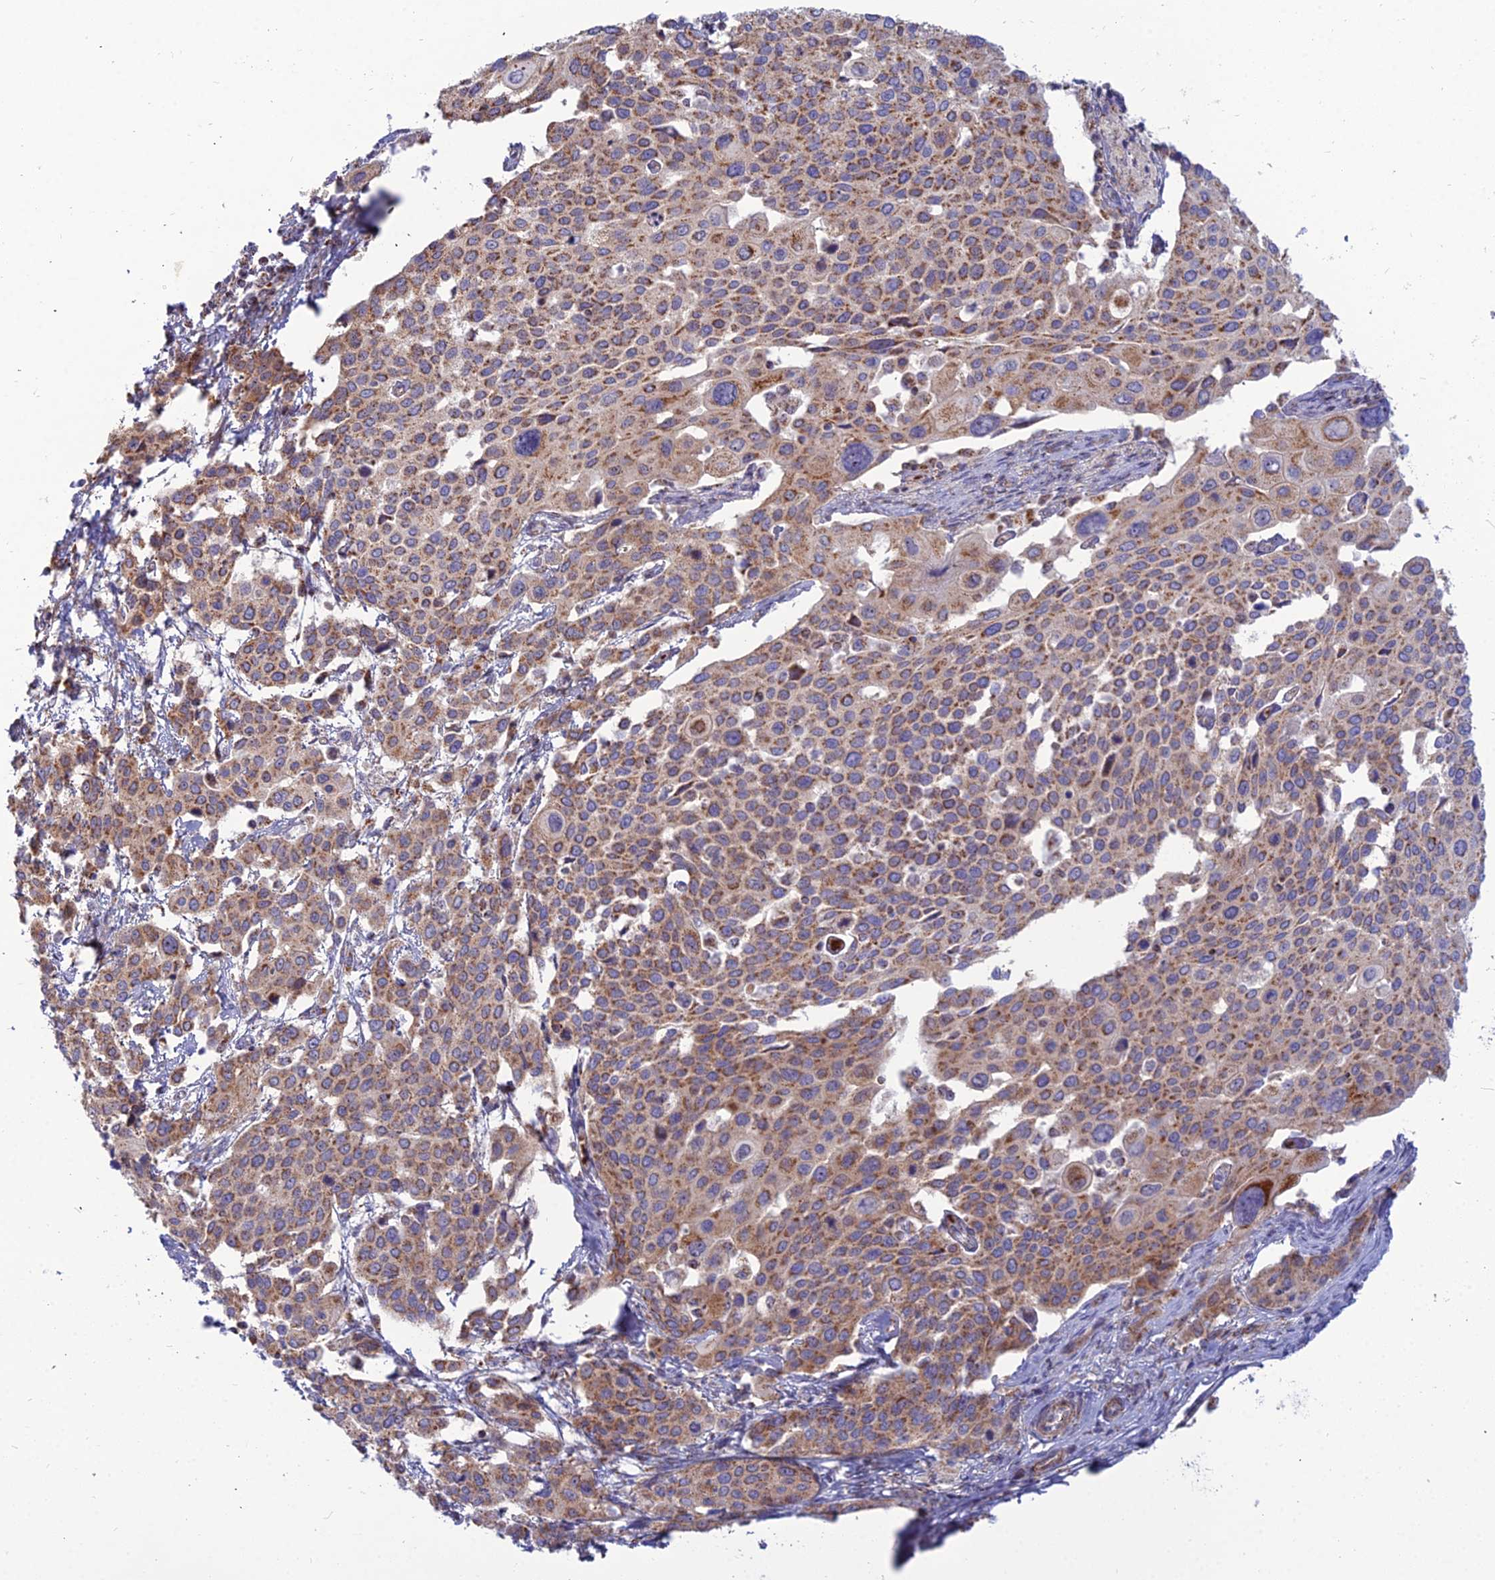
{"staining": {"intensity": "strong", "quantity": ">75%", "location": "cytoplasmic/membranous"}, "tissue": "cervical cancer", "cell_type": "Tumor cells", "image_type": "cancer", "snomed": [{"axis": "morphology", "description": "Squamous cell carcinoma, NOS"}, {"axis": "topography", "description": "Cervix"}], "caption": "This image demonstrates cervical cancer stained with immunohistochemistry (IHC) to label a protein in brown. The cytoplasmic/membranous of tumor cells show strong positivity for the protein. Nuclei are counter-stained blue.", "gene": "SLC35F4", "patient": {"sex": "female", "age": 44}}